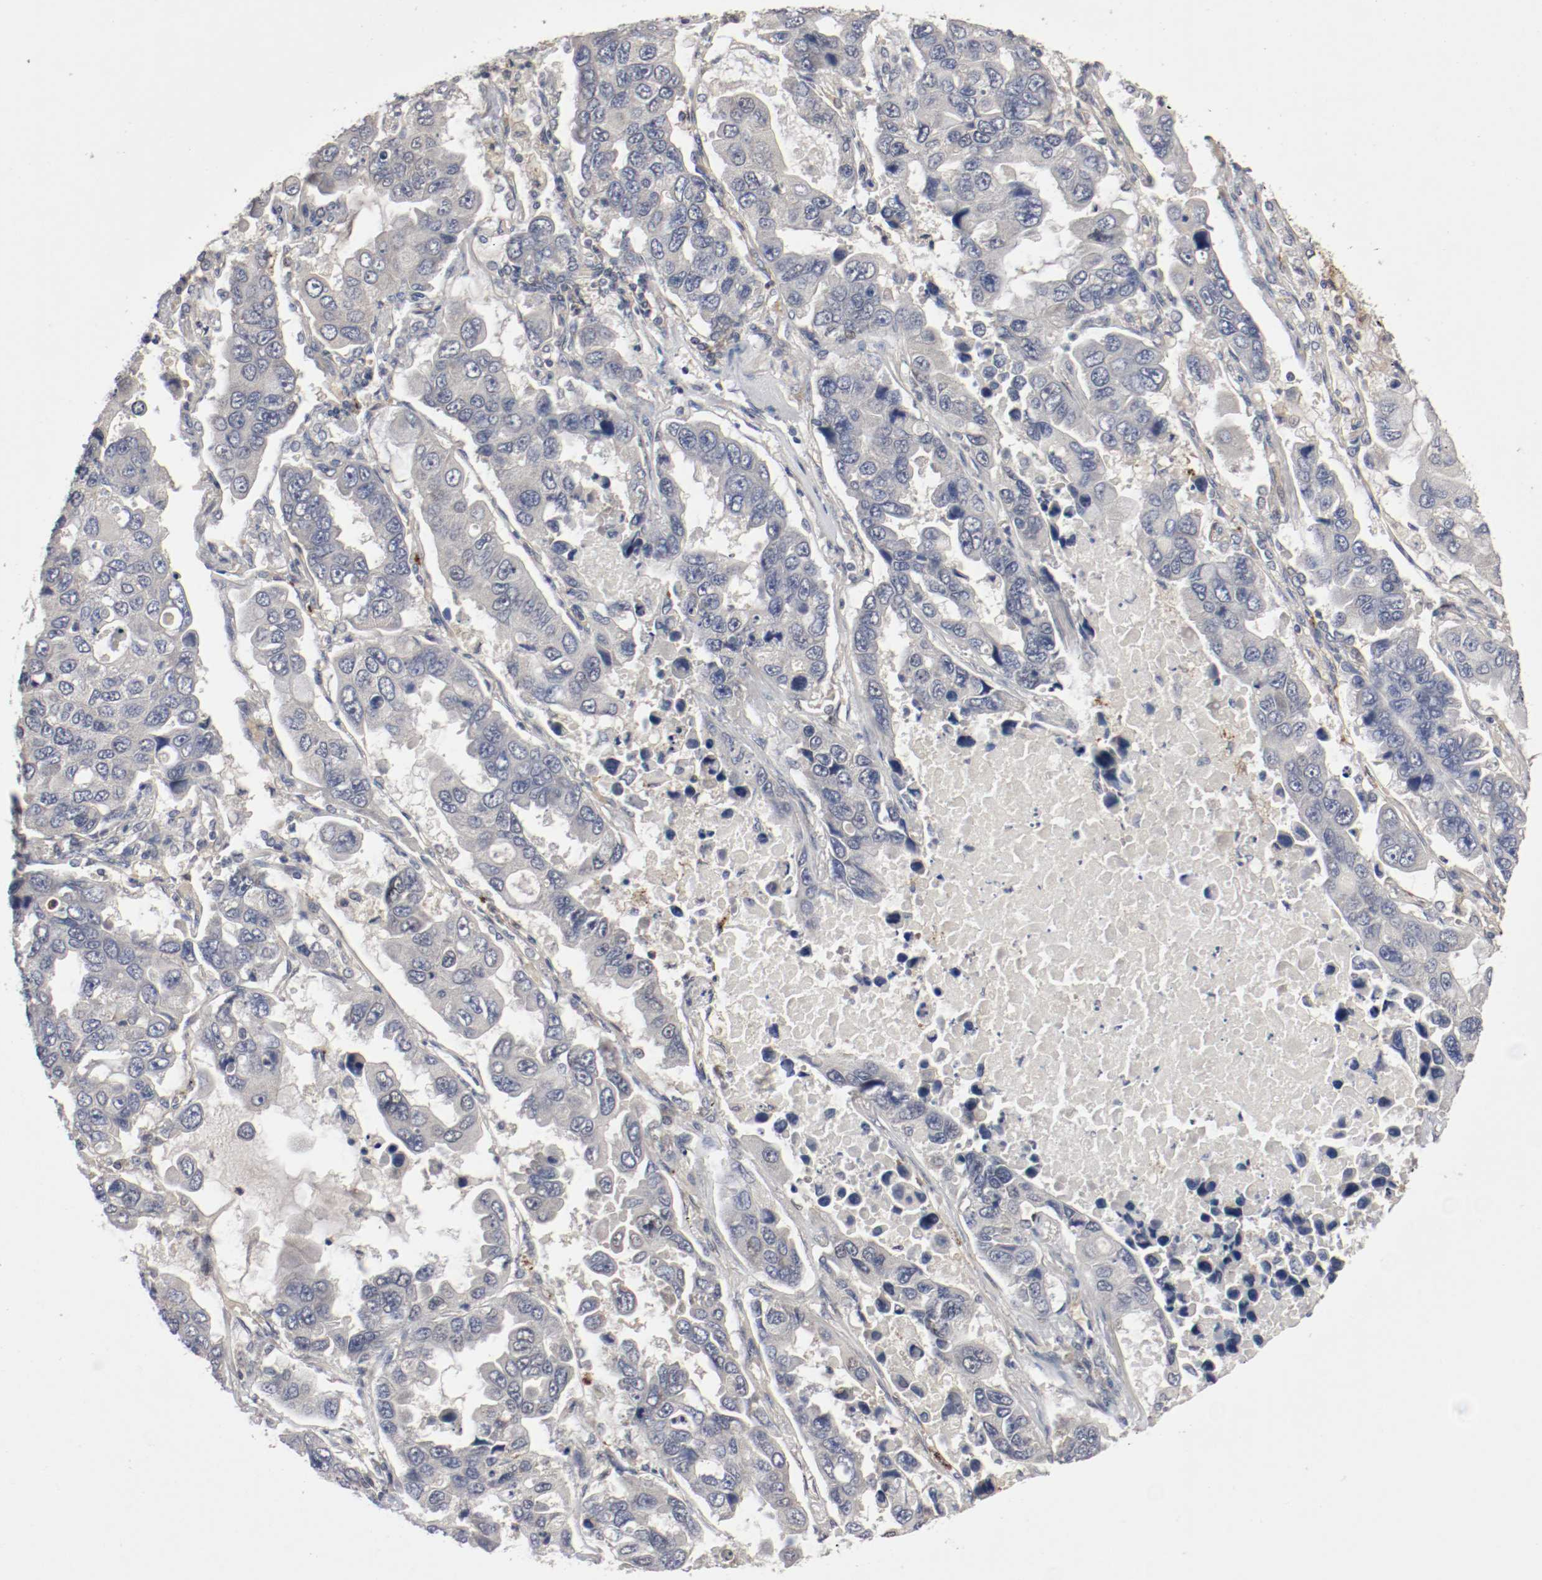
{"staining": {"intensity": "weak", "quantity": "<25%", "location": "cytoplasmic/membranous"}, "tissue": "lung cancer", "cell_type": "Tumor cells", "image_type": "cancer", "snomed": [{"axis": "morphology", "description": "Adenocarcinoma, NOS"}, {"axis": "topography", "description": "Lung"}], "caption": "Image shows no significant protein expression in tumor cells of adenocarcinoma (lung). (DAB IHC with hematoxylin counter stain).", "gene": "REN", "patient": {"sex": "male", "age": 64}}